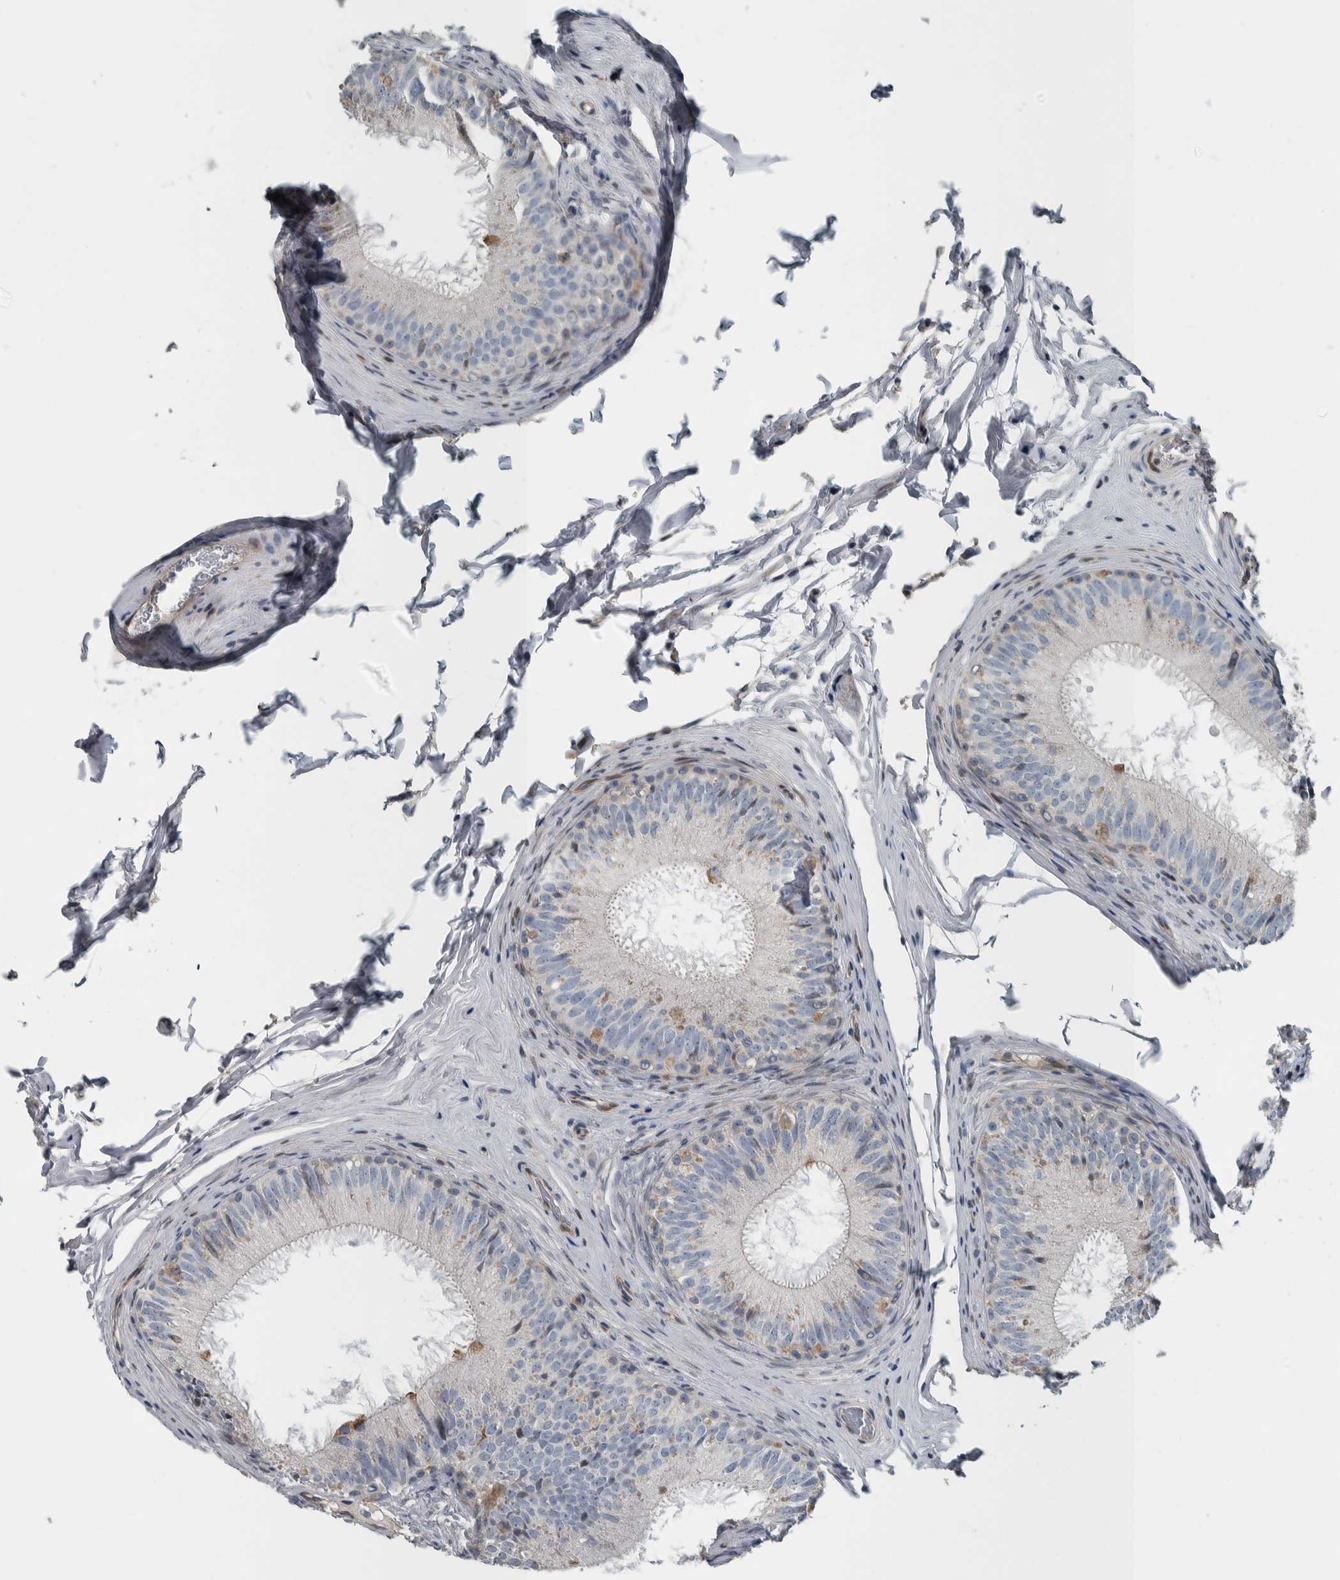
{"staining": {"intensity": "weak", "quantity": "<25%", "location": "cytoplasmic/membranous"}, "tissue": "epididymis", "cell_type": "Glandular cells", "image_type": "normal", "snomed": [{"axis": "morphology", "description": "Normal tissue, NOS"}, {"axis": "topography", "description": "Epididymis"}], "caption": "Immunohistochemistry (IHC) of unremarkable epididymis displays no staining in glandular cells. The staining is performed using DAB brown chromogen with nuclei counter-stained in using hematoxylin.", "gene": "BAIAP2L1", "patient": {"sex": "male", "age": 32}}